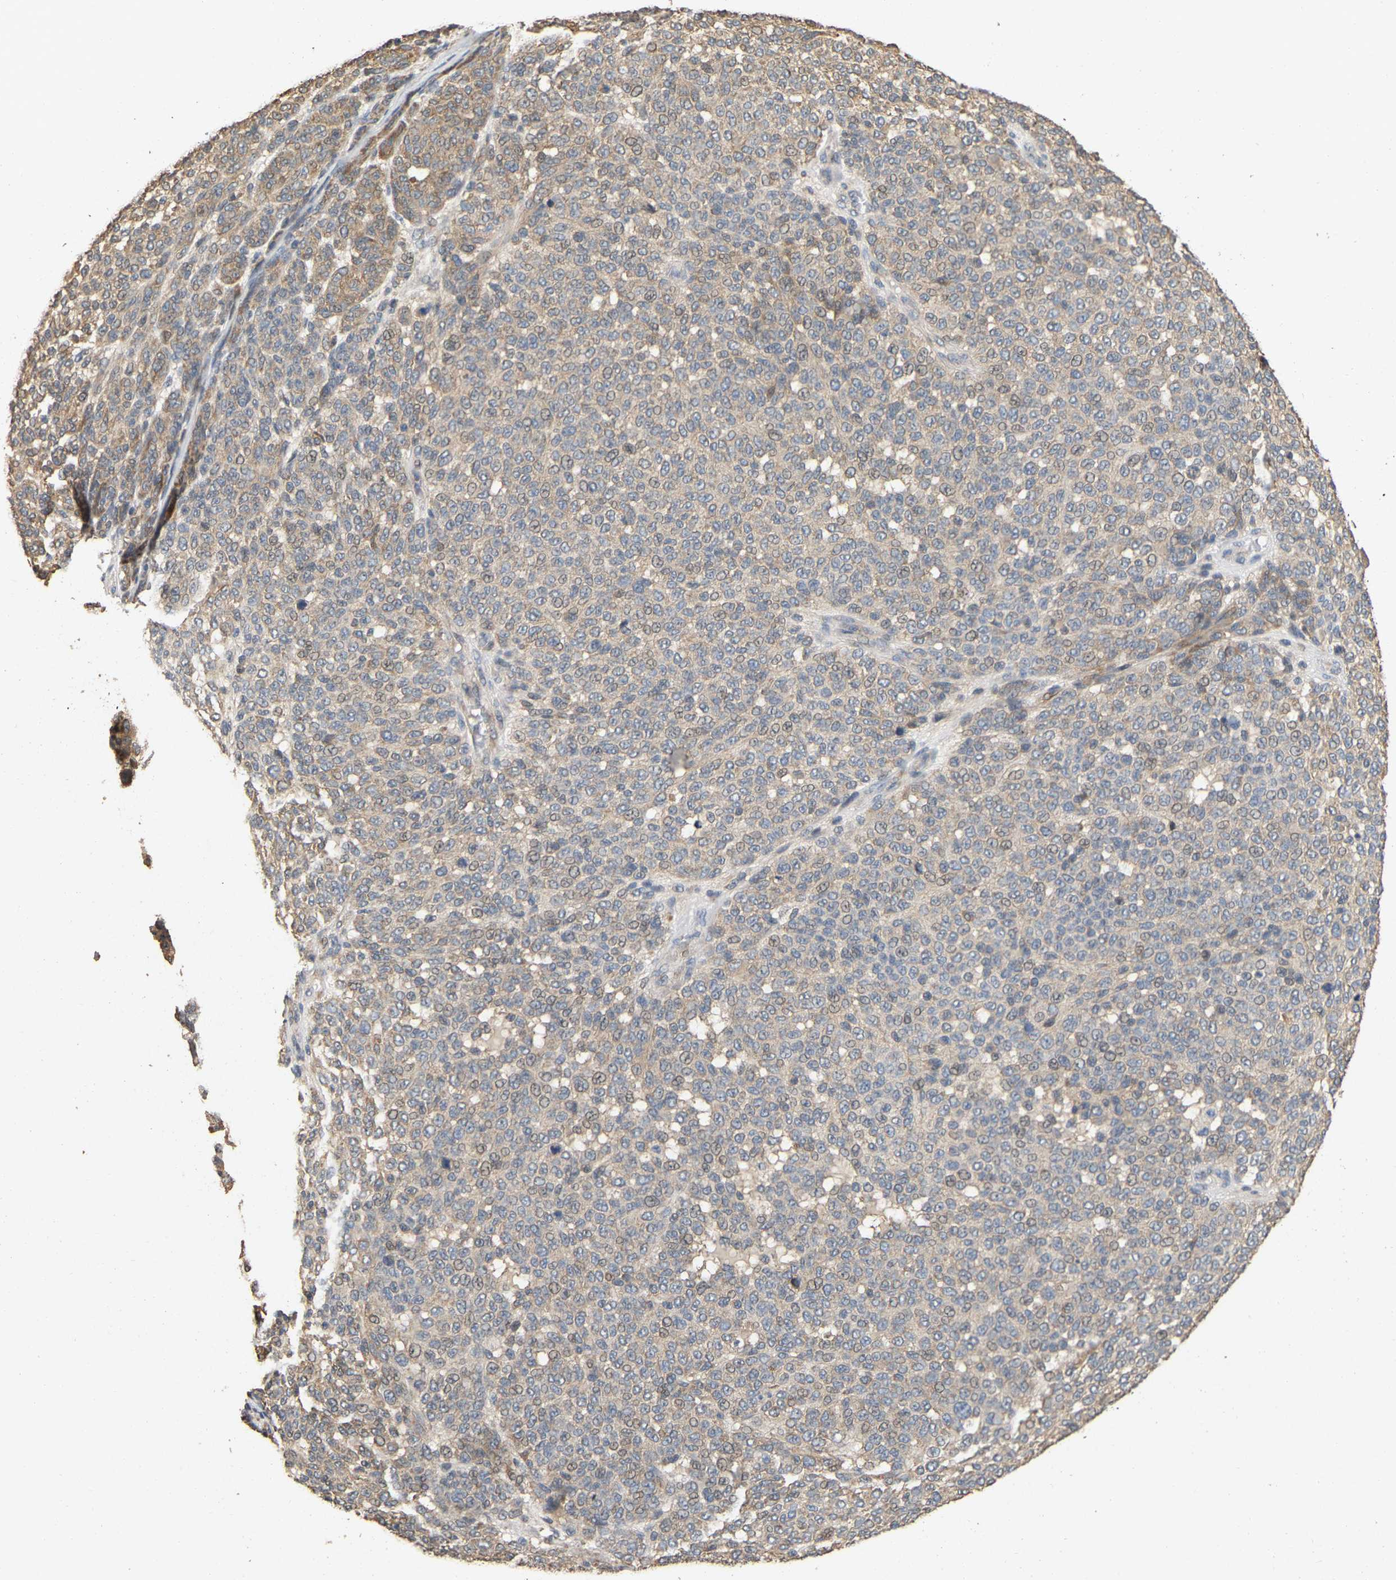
{"staining": {"intensity": "moderate", "quantity": "25%-75%", "location": "cytoplasmic/membranous,nuclear"}, "tissue": "melanoma", "cell_type": "Tumor cells", "image_type": "cancer", "snomed": [{"axis": "morphology", "description": "Malignant melanoma, NOS"}, {"axis": "topography", "description": "Skin"}], "caption": "An immunohistochemistry (IHC) micrograph of neoplastic tissue is shown. Protein staining in brown labels moderate cytoplasmic/membranous and nuclear positivity in melanoma within tumor cells.", "gene": "NCS1", "patient": {"sex": "male", "age": 59}}